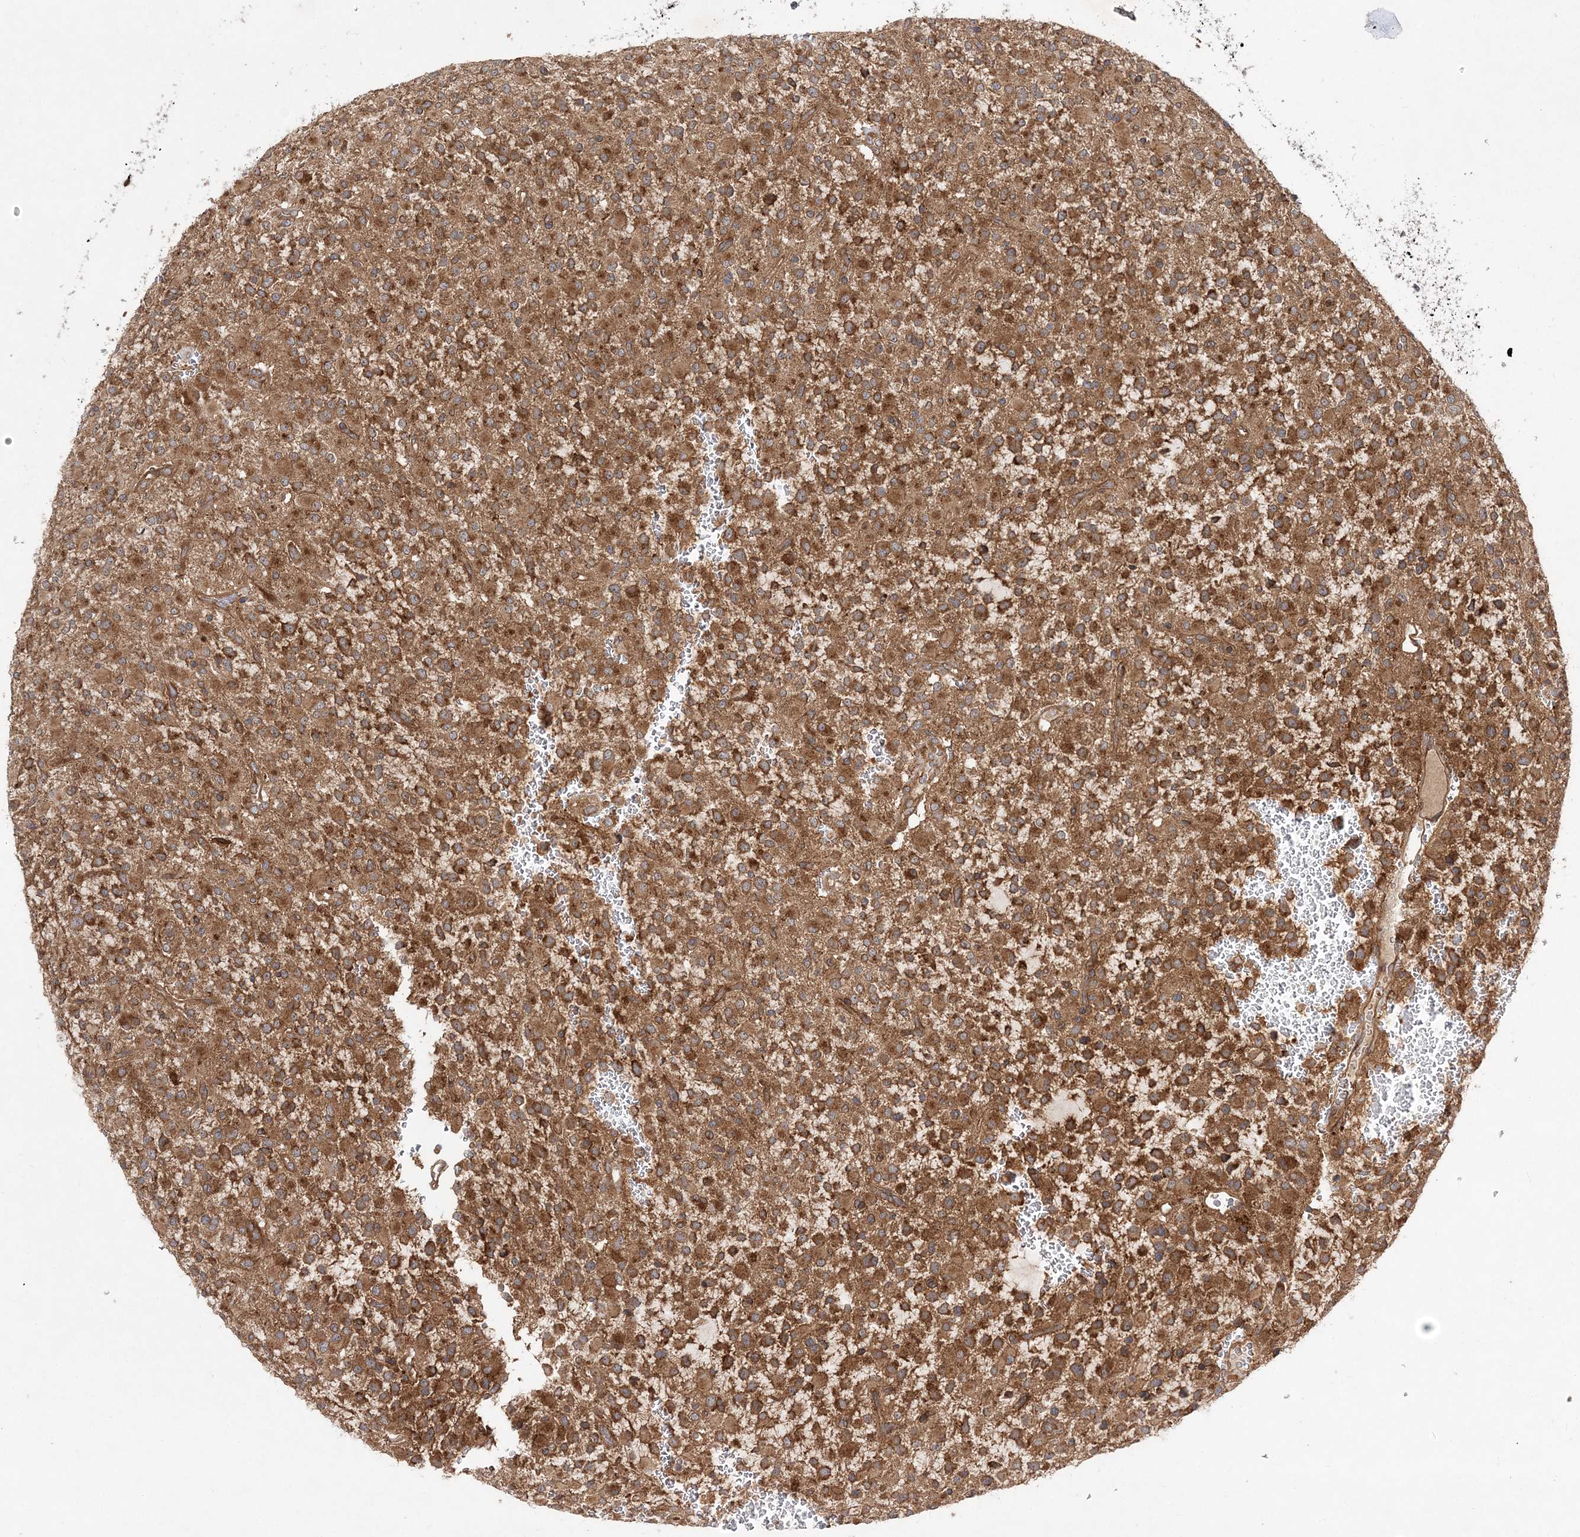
{"staining": {"intensity": "moderate", "quantity": ">75%", "location": "cytoplasmic/membranous"}, "tissue": "glioma", "cell_type": "Tumor cells", "image_type": "cancer", "snomed": [{"axis": "morphology", "description": "Glioma, malignant, High grade"}, {"axis": "topography", "description": "Brain"}], "caption": "The immunohistochemical stain shows moderate cytoplasmic/membranous expression in tumor cells of glioma tissue.", "gene": "TMEM9B", "patient": {"sex": "male", "age": 34}}